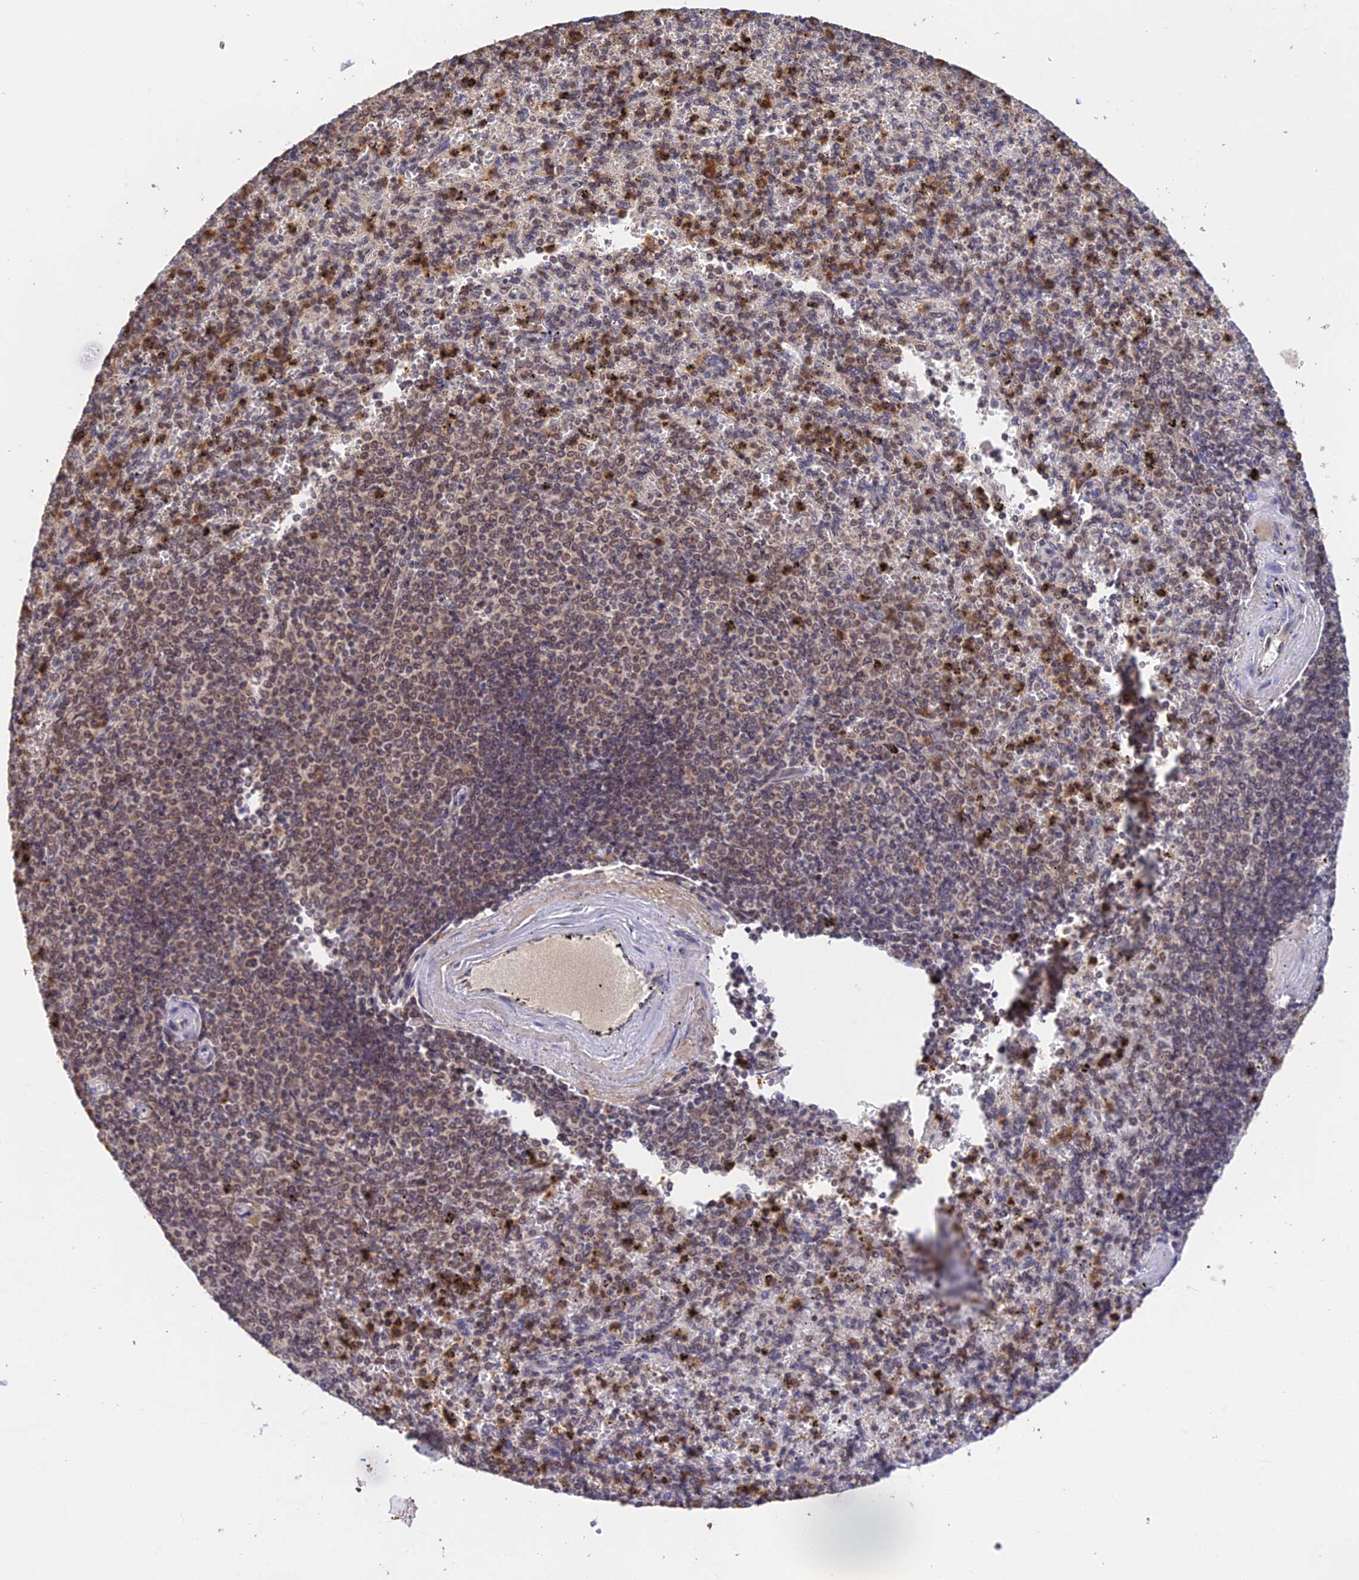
{"staining": {"intensity": "moderate", "quantity": "25%-75%", "location": "cytoplasmic/membranous"}, "tissue": "spleen", "cell_type": "Cells in red pulp", "image_type": "normal", "snomed": [{"axis": "morphology", "description": "Normal tissue, NOS"}, {"axis": "topography", "description": "Spleen"}], "caption": "Immunohistochemistry (DAB (3,3'-diaminobenzidine)) staining of normal human spleen displays moderate cytoplasmic/membranous protein staining in approximately 25%-75% of cells in red pulp.", "gene": "PEX16", "patient": {"sex": "male", "age": 82}}